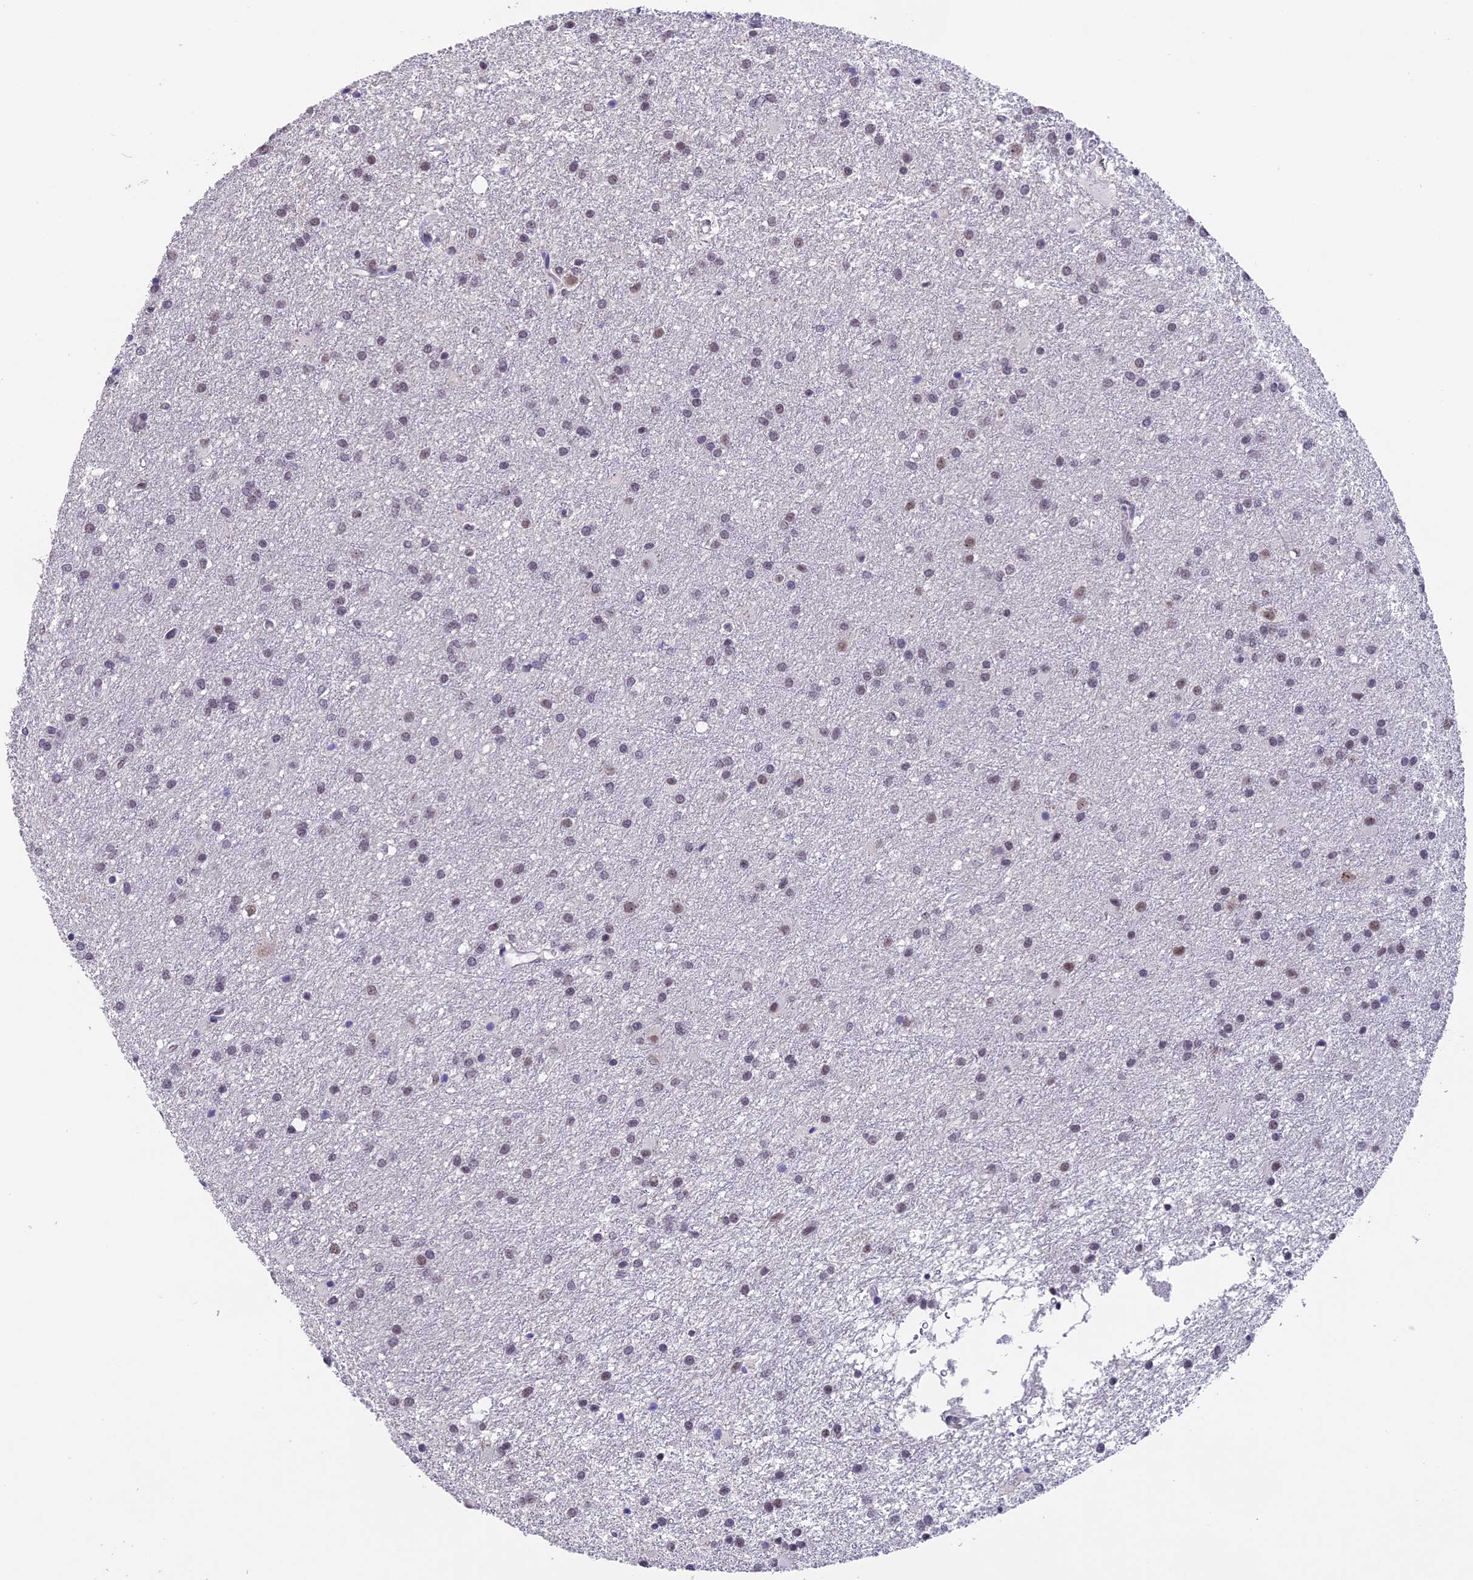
{"staining": {"intensity": "weak", "quantity": "25%-75%", "location": "nuclear"}, "tissue": "glioma", "cell_type": "Tumor cells", "image_type": "cancer", "snomed": [{"axis": "morphology", "description": "Glioma, malignant, High grade"}, {"axis": "topography", "description": "Brain"}], "caption": "Immunohistochemistry of malignant high-grade glioma demonstrates low levels of weak nuclear expression in approximately 25%-75% of tumor cells.", "gene": "SETD2", "patient": {"sex": "female", "age": 50}}